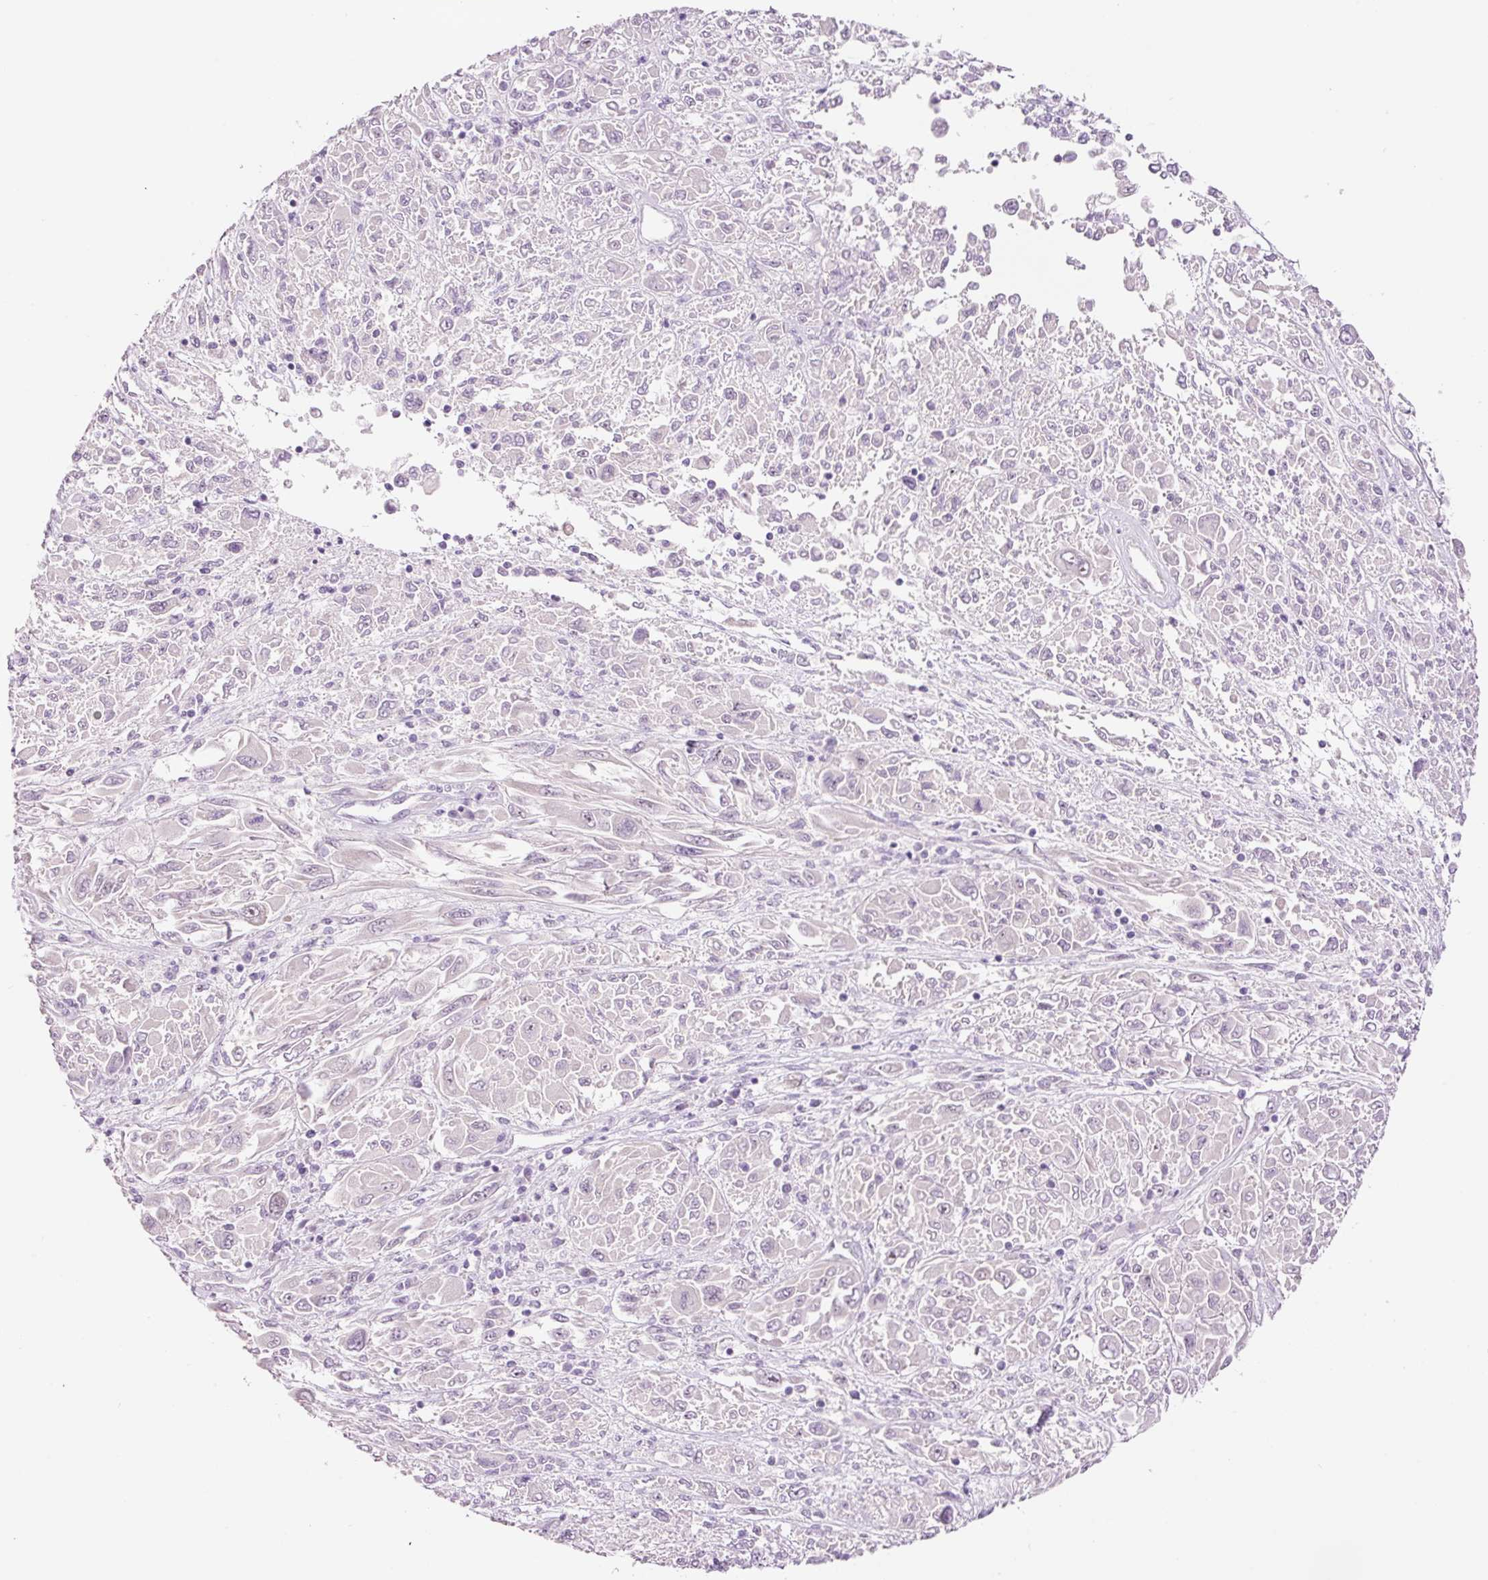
{"staining": {"intensity": "negative", "quantity": "none", "location": "none"}, "tissue": "melanoma", "cell_type": "Tumor cells", "image_type": "cancer", "snomed": [{"axis": "morphology", "description": "Malignant melanoma, NOS"}, {"axis": "topography", "description": "Skin"}], "caption": "Immunohistochemistry micrograph of neoplastic tissue: malignant melanoma stained with DAB (3,3'-diaminobenzidine) exhibits no significant protein expression in tumor cells.", "gene": "GCG", "patient": {"sex": "female", "age": 91}}